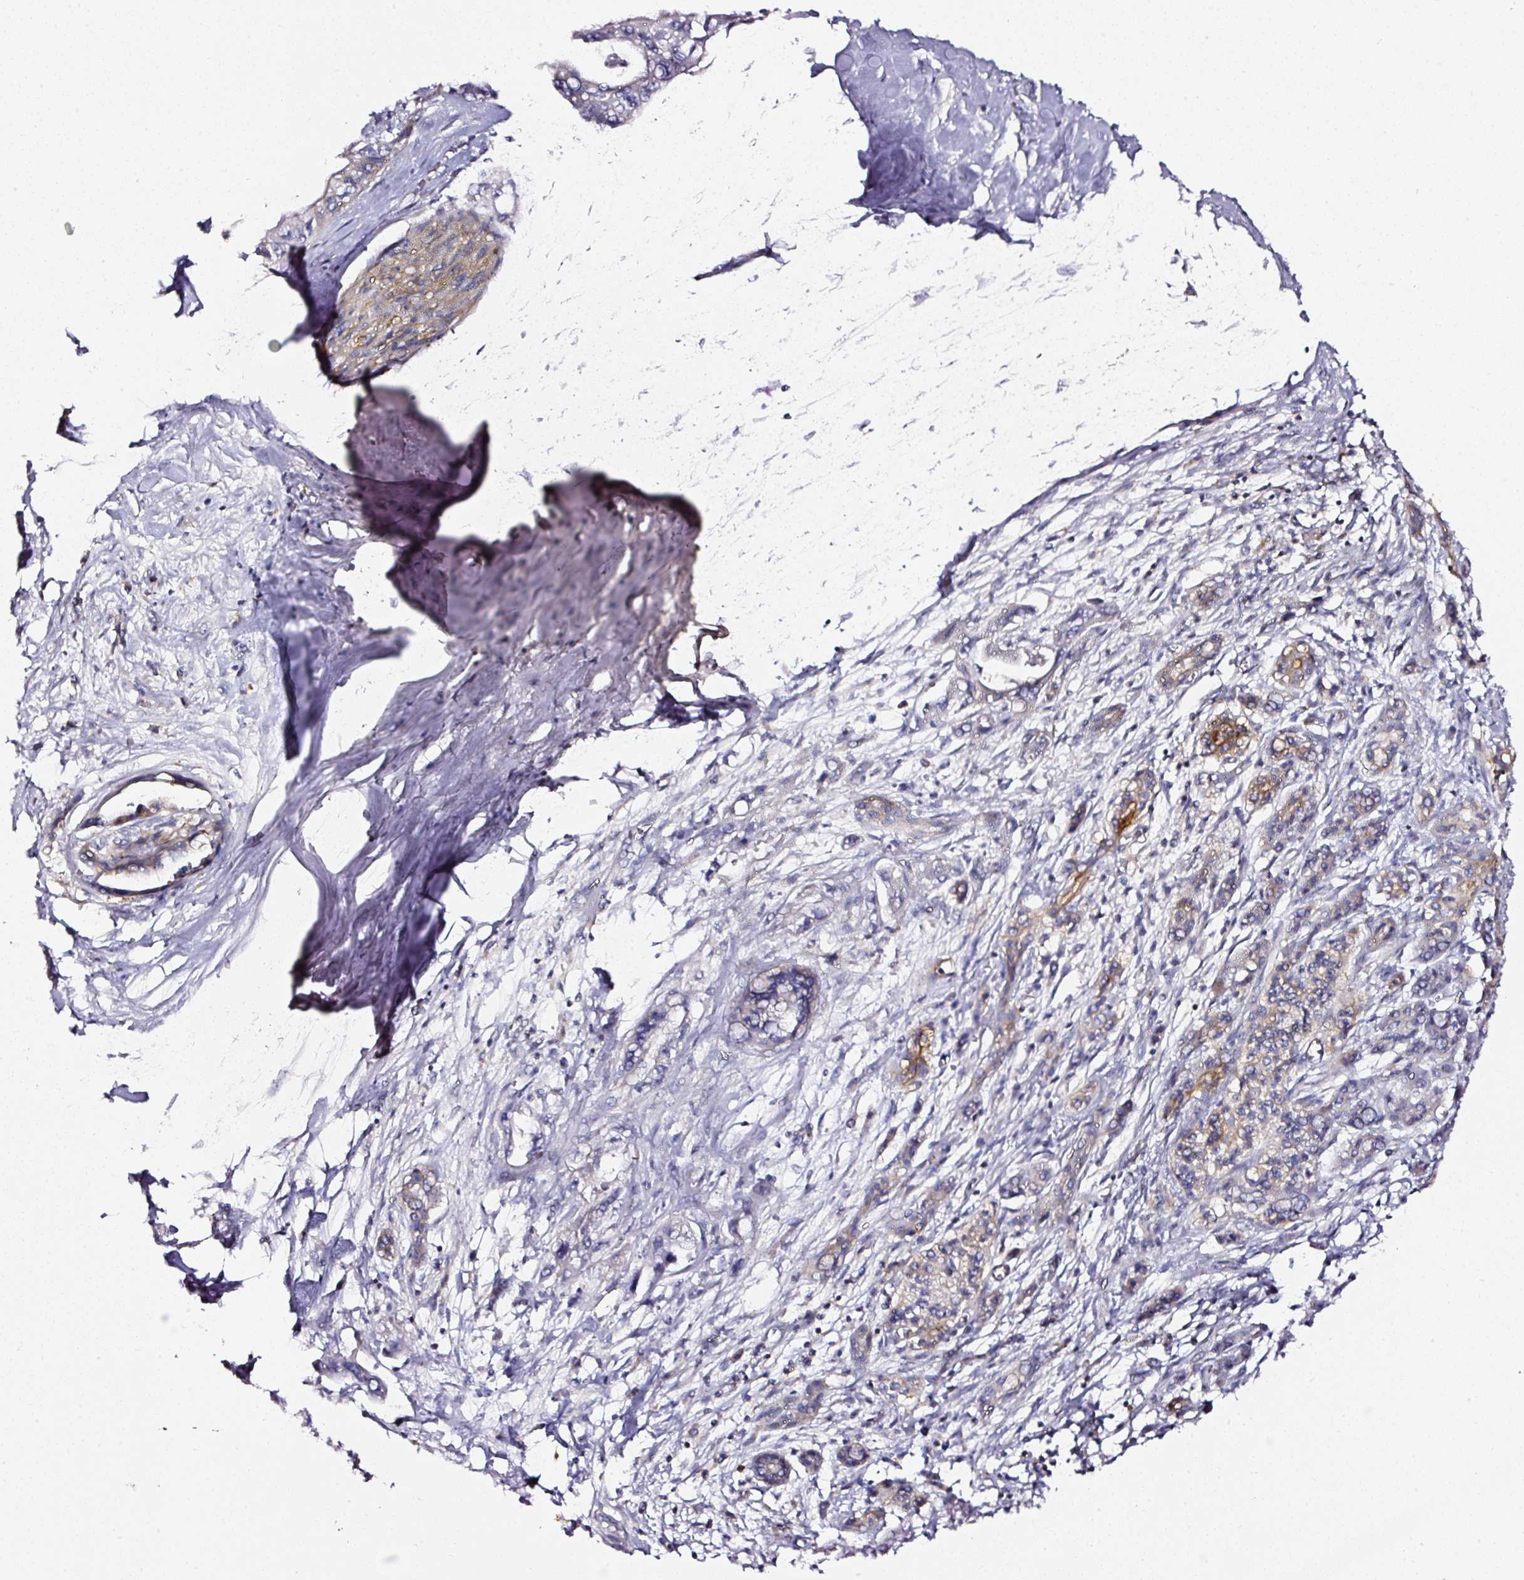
{"staining": {"intensity": "moderate", "quantity": "<25%", "location": "cytoplasmic/membranous"}, "tissue": "pancreatic cancer", "cell_type": "Tumor cells", "image_type": "cancer", "snomed": [{"axis": "morphology", "description": "Adenocarcinoma, NOS"}, {"axis": "topography", "description": "Pancreas"}], "caption": "A low amount of moderate cytoplasmic/membranous staining is identified in approximately <25% of tumor cells in adenocarcinoma (pancreatic) tissue. (Stains: DAB (3,3'-diaminobenzidine) in brown, nuclei in blue, Microscopy: brightfield microscopy at high magnification).", "gene": "CD47", "patient": {"sex": "male", "age": 61}}